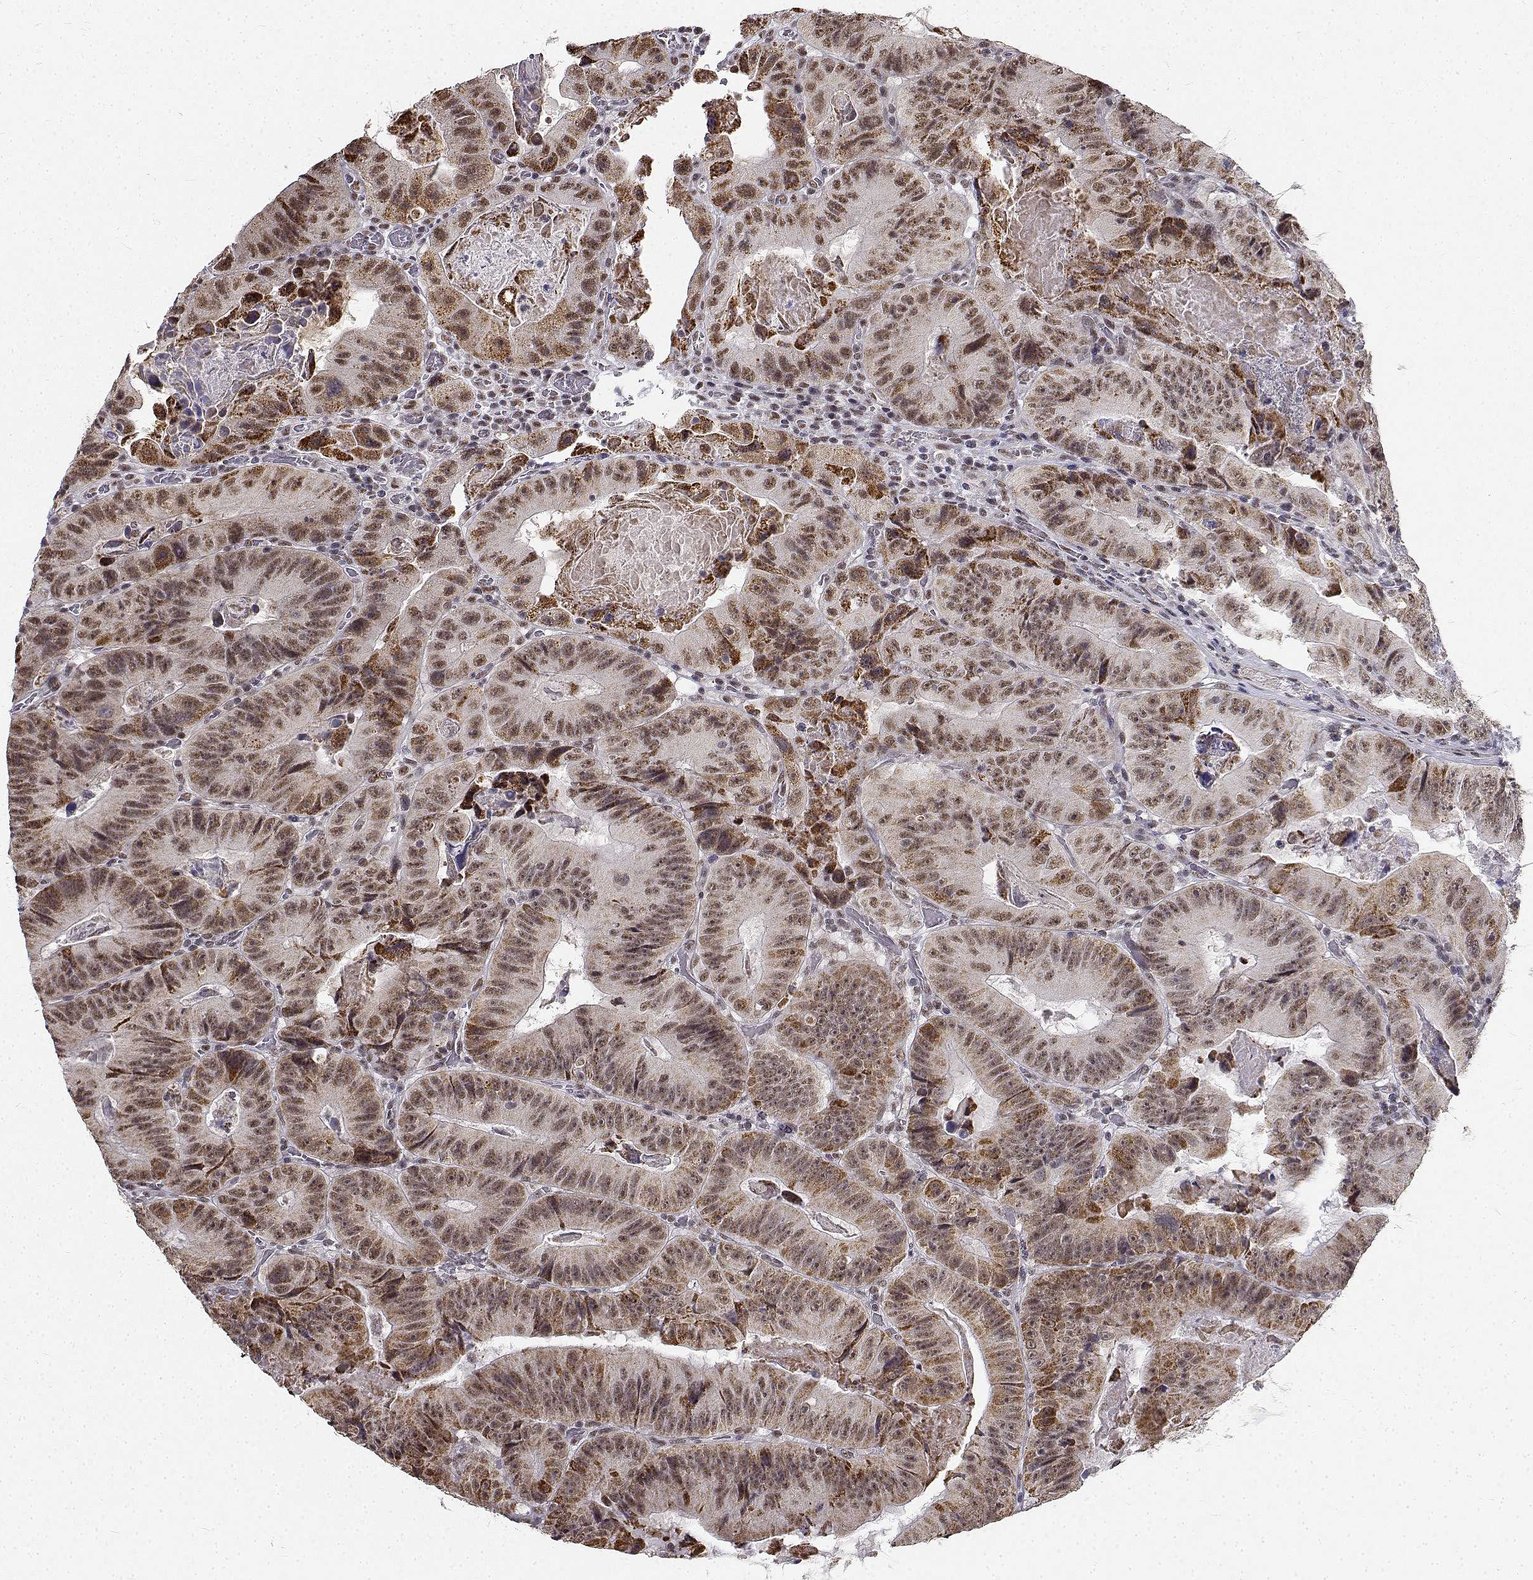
{"staining": {"intensity": "moderate", "quantity": ">75%", "location": "cytoplasmic/membranous,nuclear"}, "tissue": "colorectal cancer", "cell_type": "Tumor cells", "image_type": "cancer", "snomed": [{"axis": "morphology", "description": "Adenocarcinoma, NOS"}, {"axis": "topography", "description": "Colon"}], "caption": "Brown immunohistochemical staining in colorectal adenocarcinoma exhibits moderate cytoplasmic/membranous and nuclear positivity in approximately >75% of tumor cells.", "gene": "BCAS2", "patient": {"sex": "female", "age": 86}}